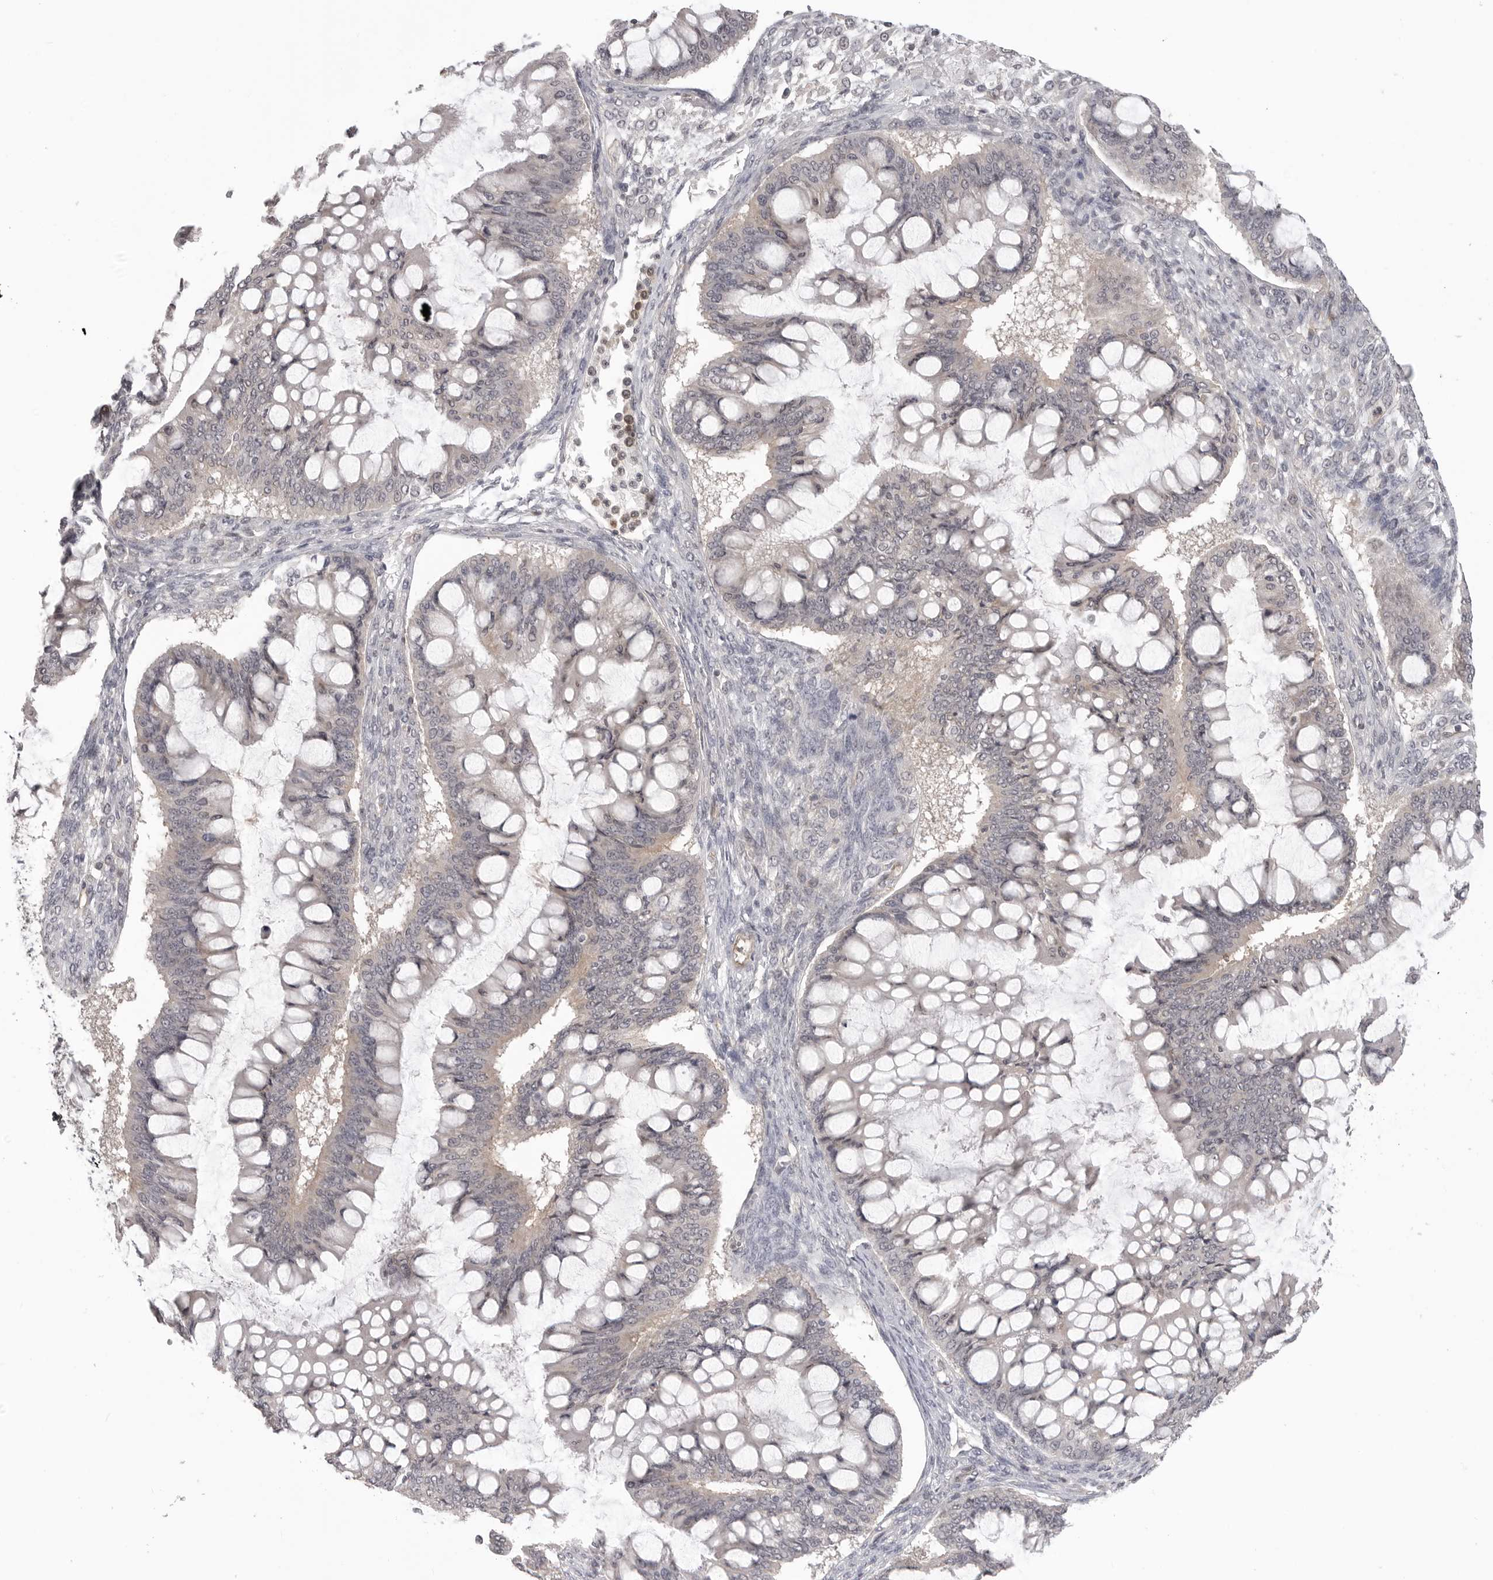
{"staining": {"intensity": "negative", "quantity": "none", "location": "none"}, "tissue": "ovarian cancer", "cell_type": "Tumor cells", "image_type": "cancer", "snomed": [{"axis": "morphology", "description": "Cystadenocarcinoma, mucinous, NOS"}, {"axis": "topography", "description": "Ovary"}], "caption": "This is a histopathology image of immunohistochemistry staining of mucinous cystadenocarcinoma (ovarian), which shows no staining in tumor cells.", "gene": "IFNGR1", "patient": {"sex": "female", "age": 73}}